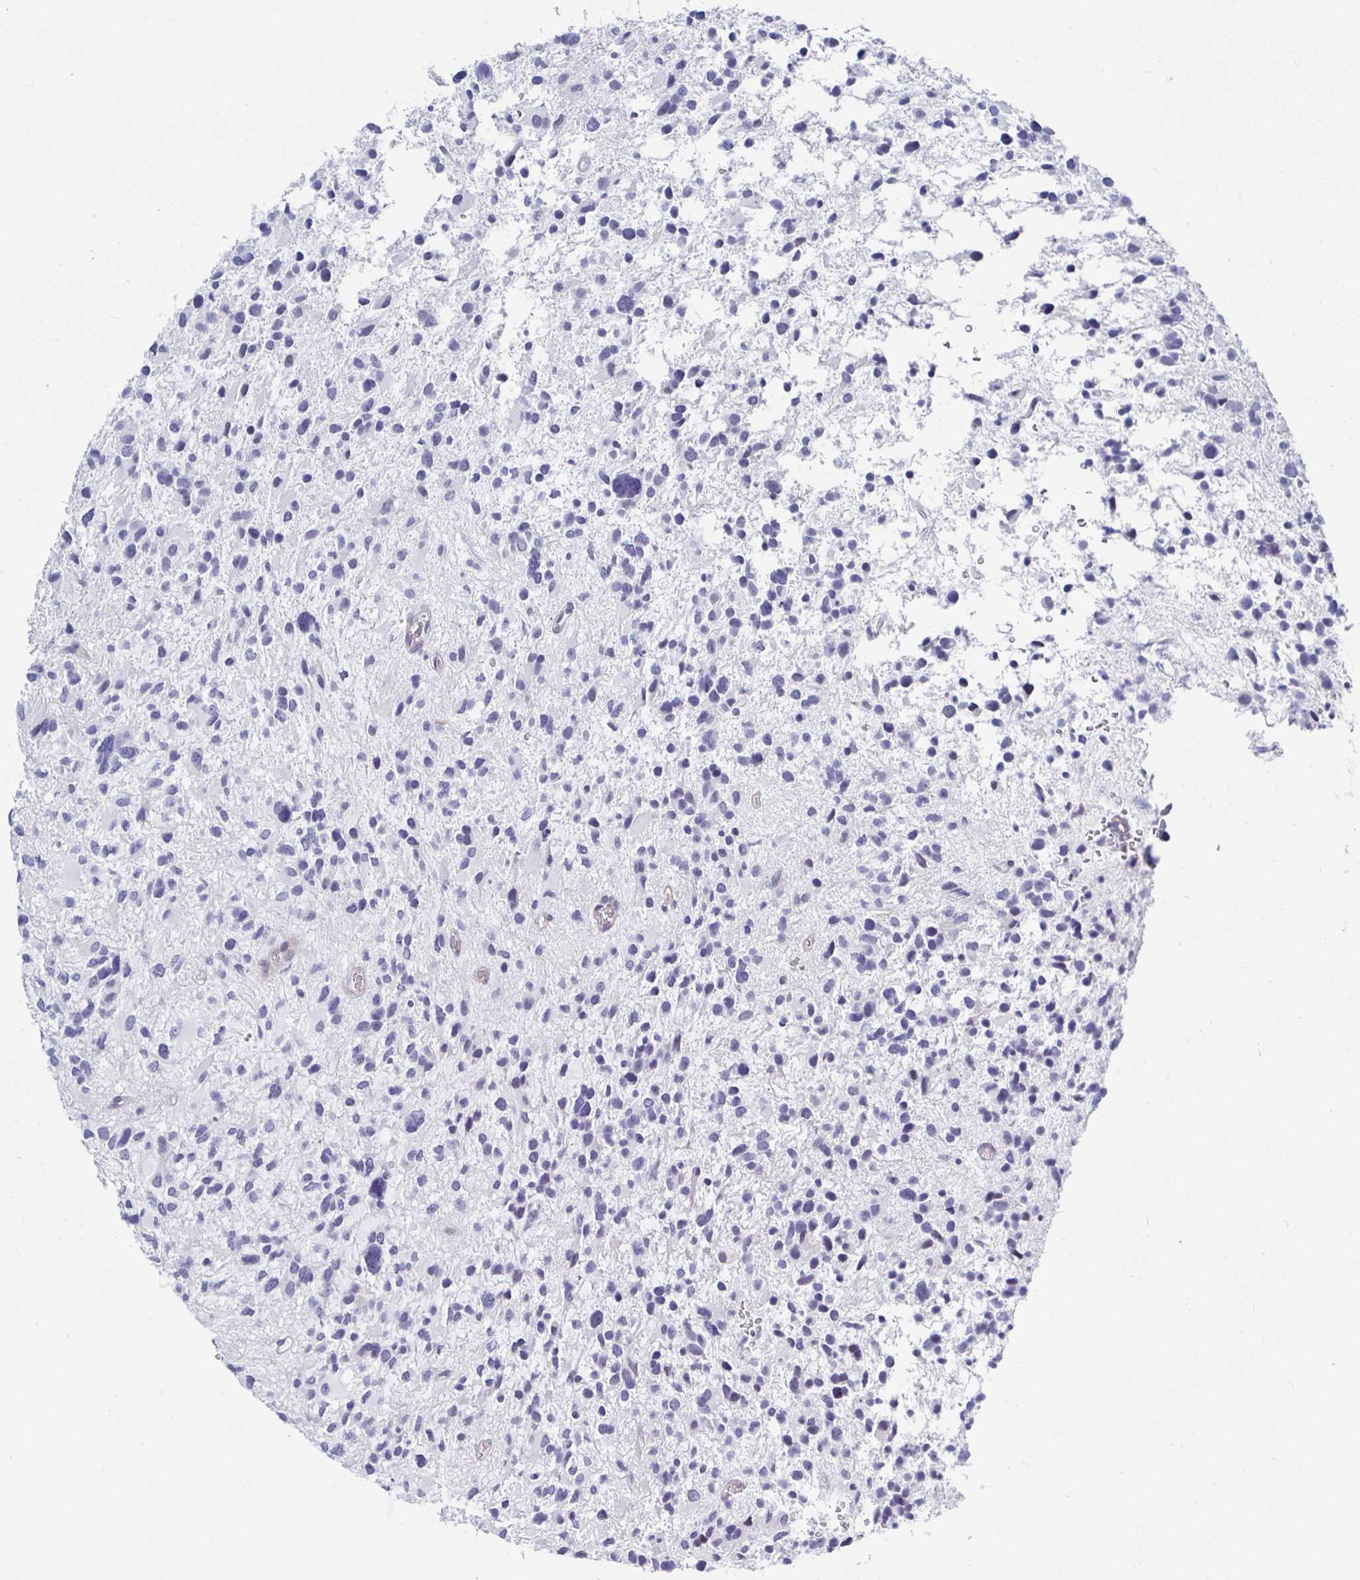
{"staining": {"intensity": "negative", "quantity": "none", "location": "none"}, "tissue": "glioma", "cell_type": "Tumor cells", "image_type": "cancer", "snomed": [{"axis": "morphology", "description": "Glioma, malignant, High grade"}, {"axis": "topography", "description": "Brain"}], "caption": "Immunohistochemical staining of glioma reveals no significant positivity in tumor cells.", "gene": "MFSD4A", "patient": {"sex": "female", "age": 11}}